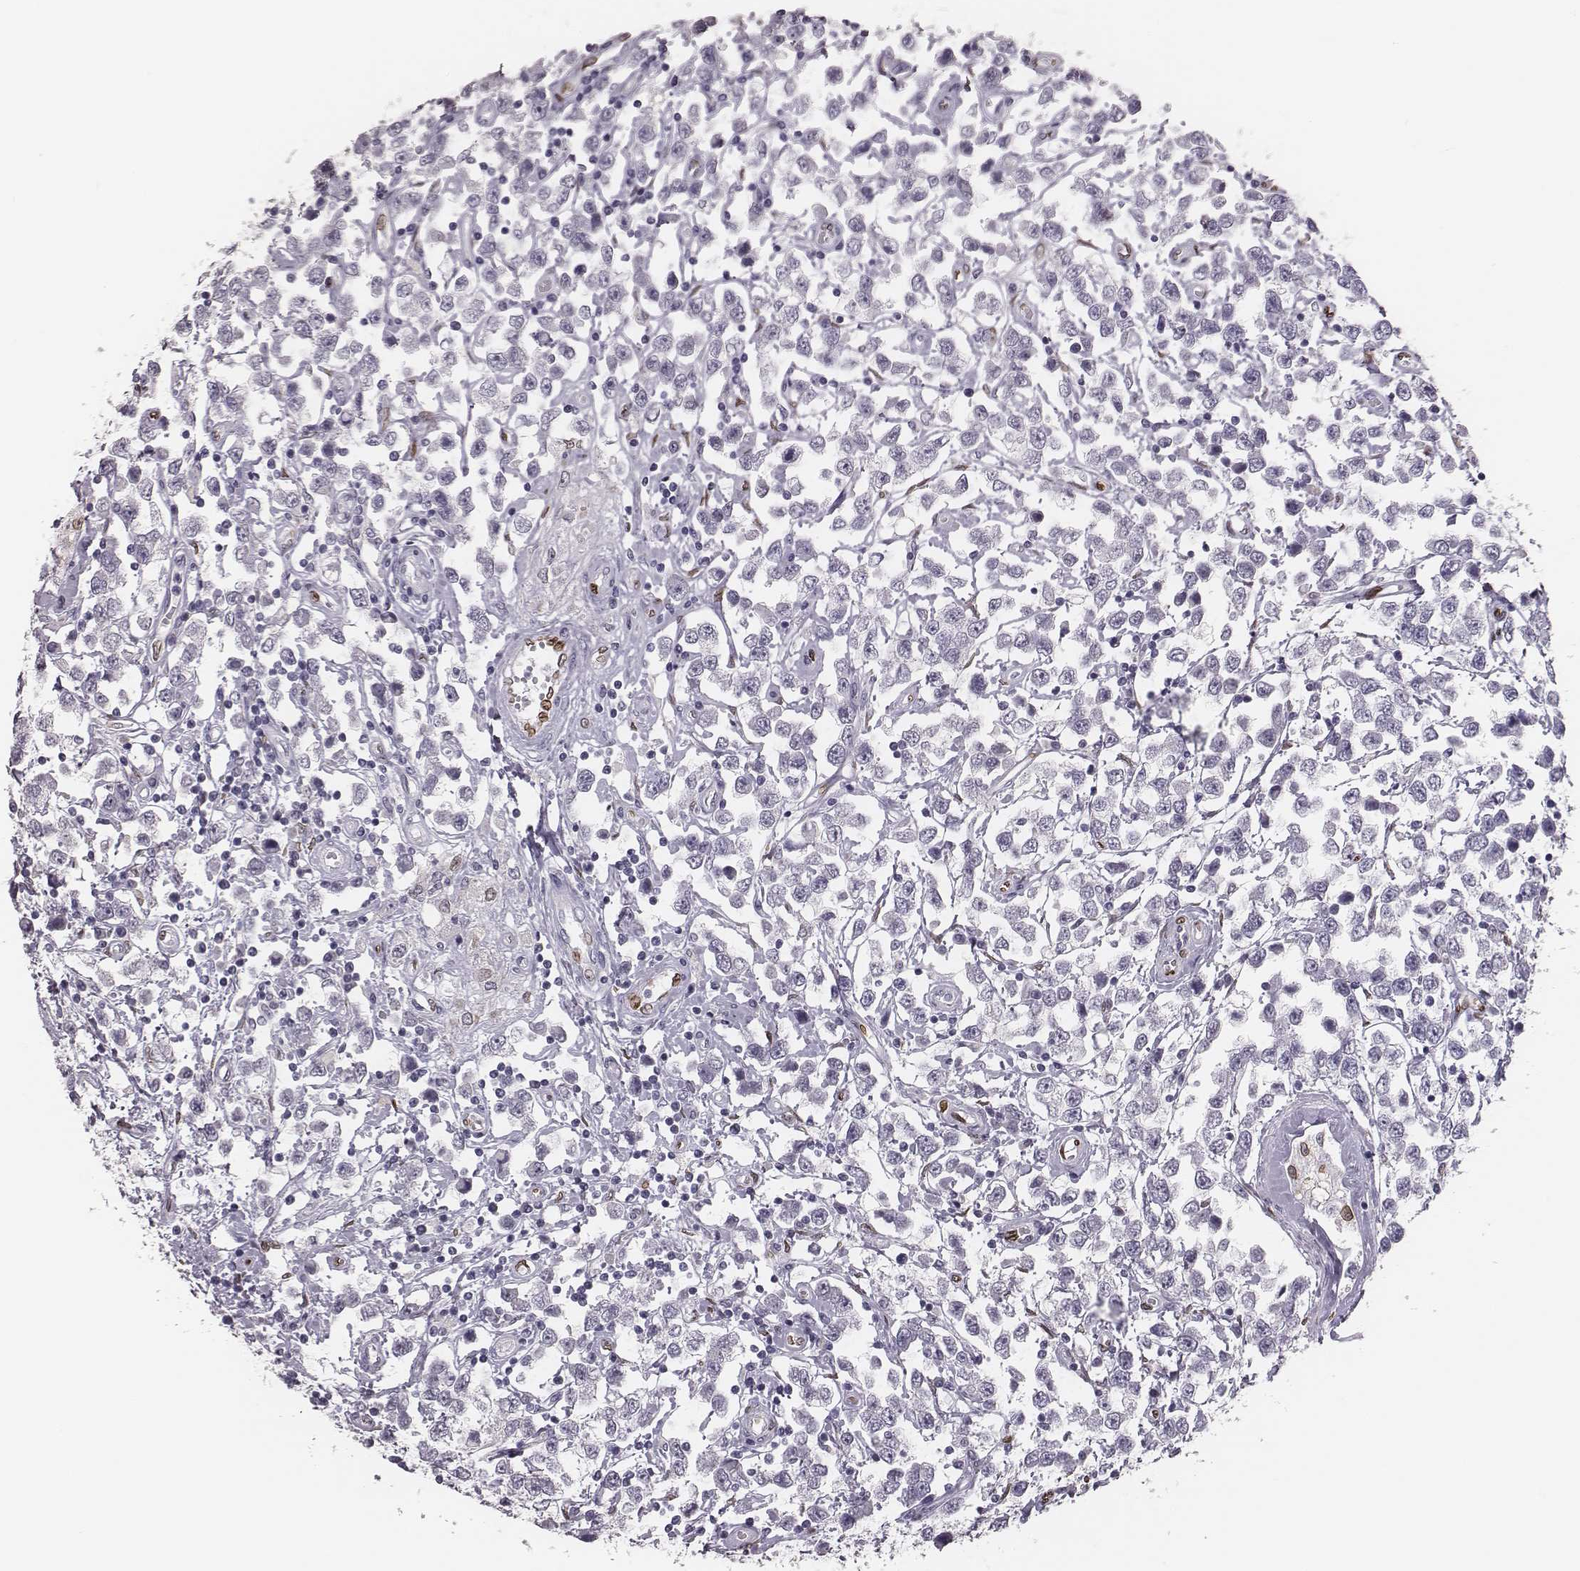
{"staining": {"intensity": "negative", "quantity": "none", "location": "none"}, "tissue": "testis cancer", "cell_type": "Tumor cells", "image_type": "cancer", "snomed": [{"axis": "morphology", "description": "Seminoma, NOS"}, {"axis": "topography", "description": "Testis"}], "caption": "An IHC image of testis seminoma is shown. There is no staining in tumor cells of testis seminoma. (DAB IHC, high magnification).", "gene": "ADGRF4", "patient": {"sex": "male", "age": 34}}